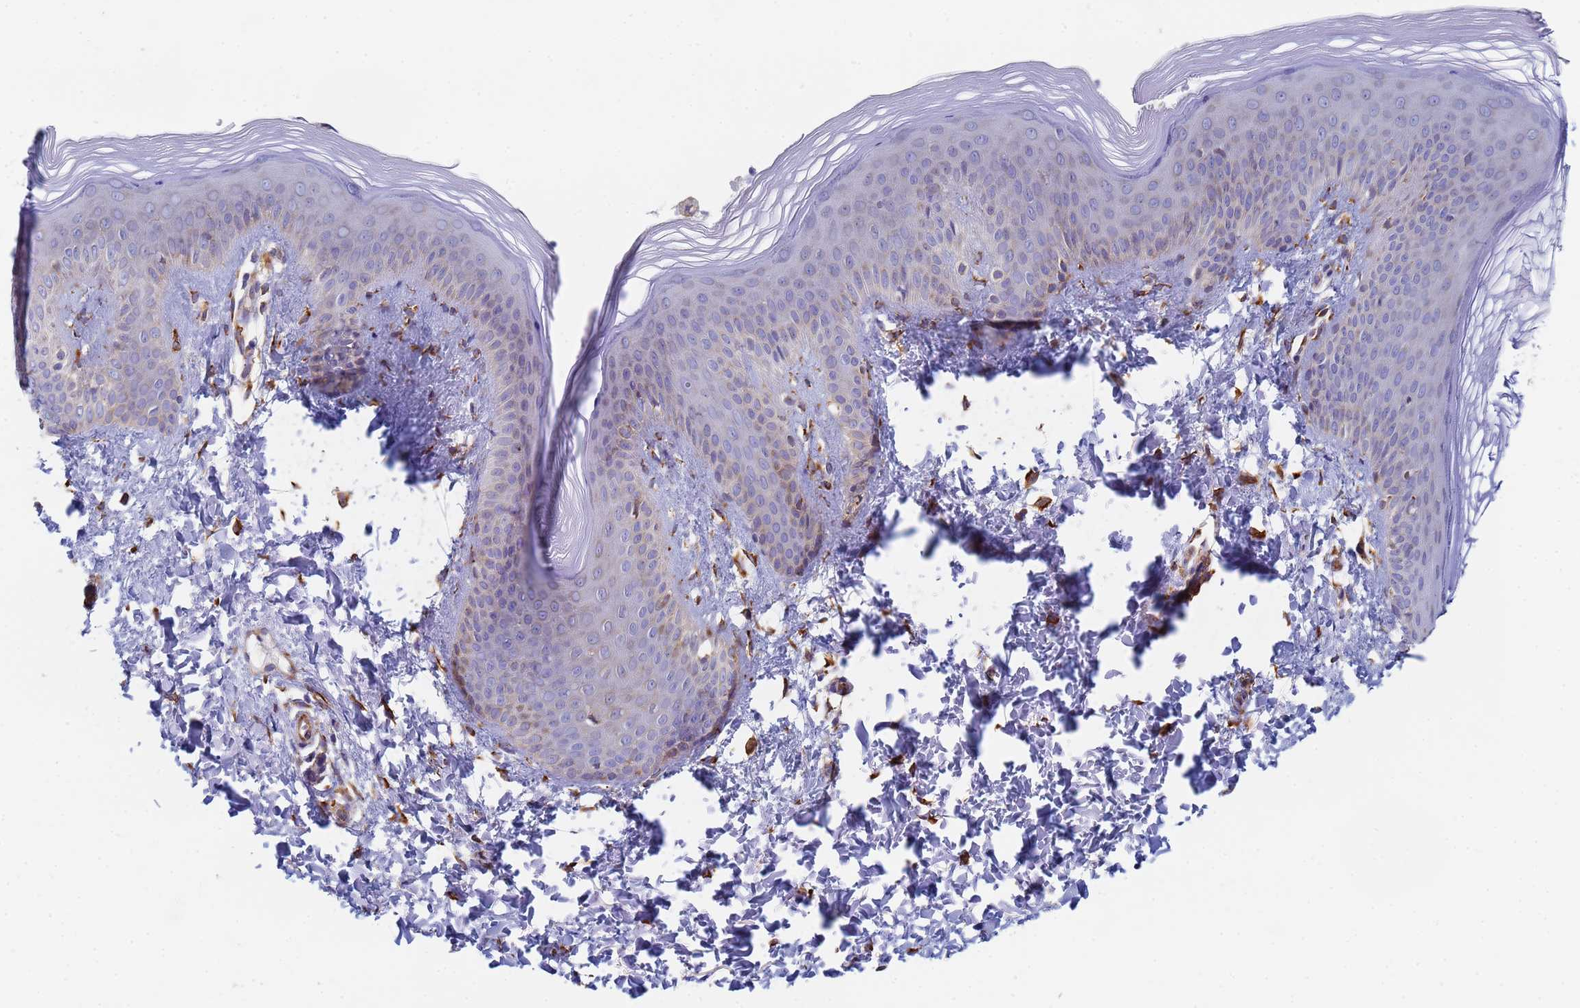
{"staining": {"intensity": "moderate", "quantity": "<25%", "location": "cytoplasmic/membranous"}, "tissue": "skin", "cell_type": "Epidermal cells", "image_type": "normal", "snomed": [{"axis": "morphology", "description": "Normal tissue, NOS"}, {"axis": "morphology", "description": "Inflammation, NOS"}, {"axis": "topography", "description": "Soft tissue"}, {"axis": "topography", "description": "Anal"}], "caption": "Immunohistochemistry image of benign human skin stained for a protein (brown), which displays low levels of moderate cytoplasmic/membranous expression in approximately <25% of epidermal cells.", "gene": "GDAP2", "patient": {"sex": "female", "age": 15}}